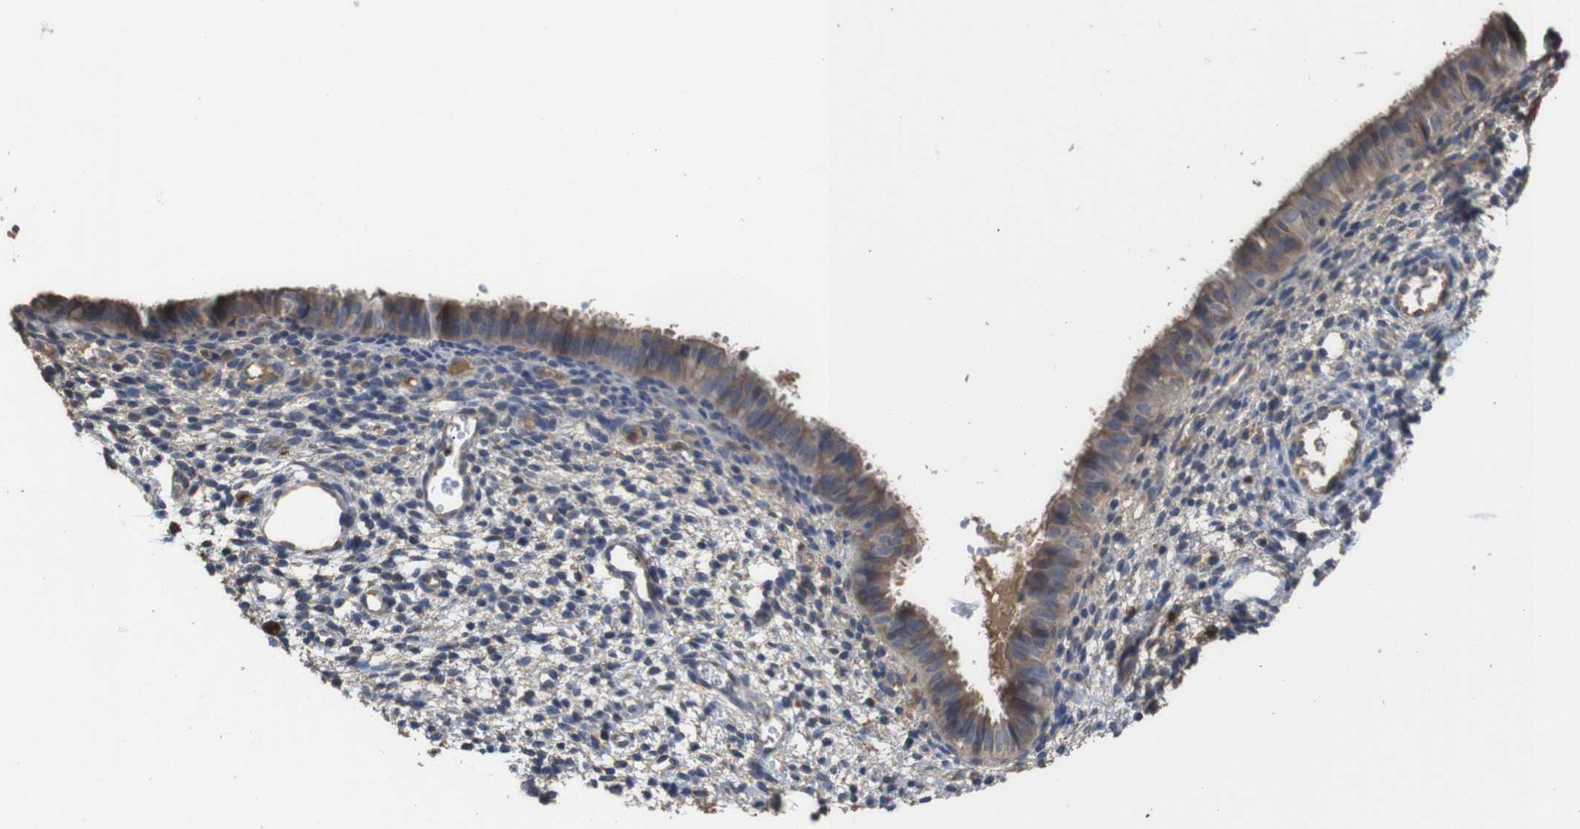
{"staining": {"intensity": "weak", "quantity": "25%-75%", "location": "cytoplasmic/membranous"}, "tissue": "endometrium", "cell_type": "Cells in endometrial stroma", "image_type": "normal", "snomed": [{"axis": "morphology", "description": "Normal tissue, NOS"}, {"axis": "topography", "description": "Endometrium"}], "caption": "Cells in endometrial stroma reveal weak cytoplasmic/membranous staining in approximately 25%-75% of cells in normal endometrium.", "gene": "ARHGAP24", "patient": {"sex": "female", "age": 61}}